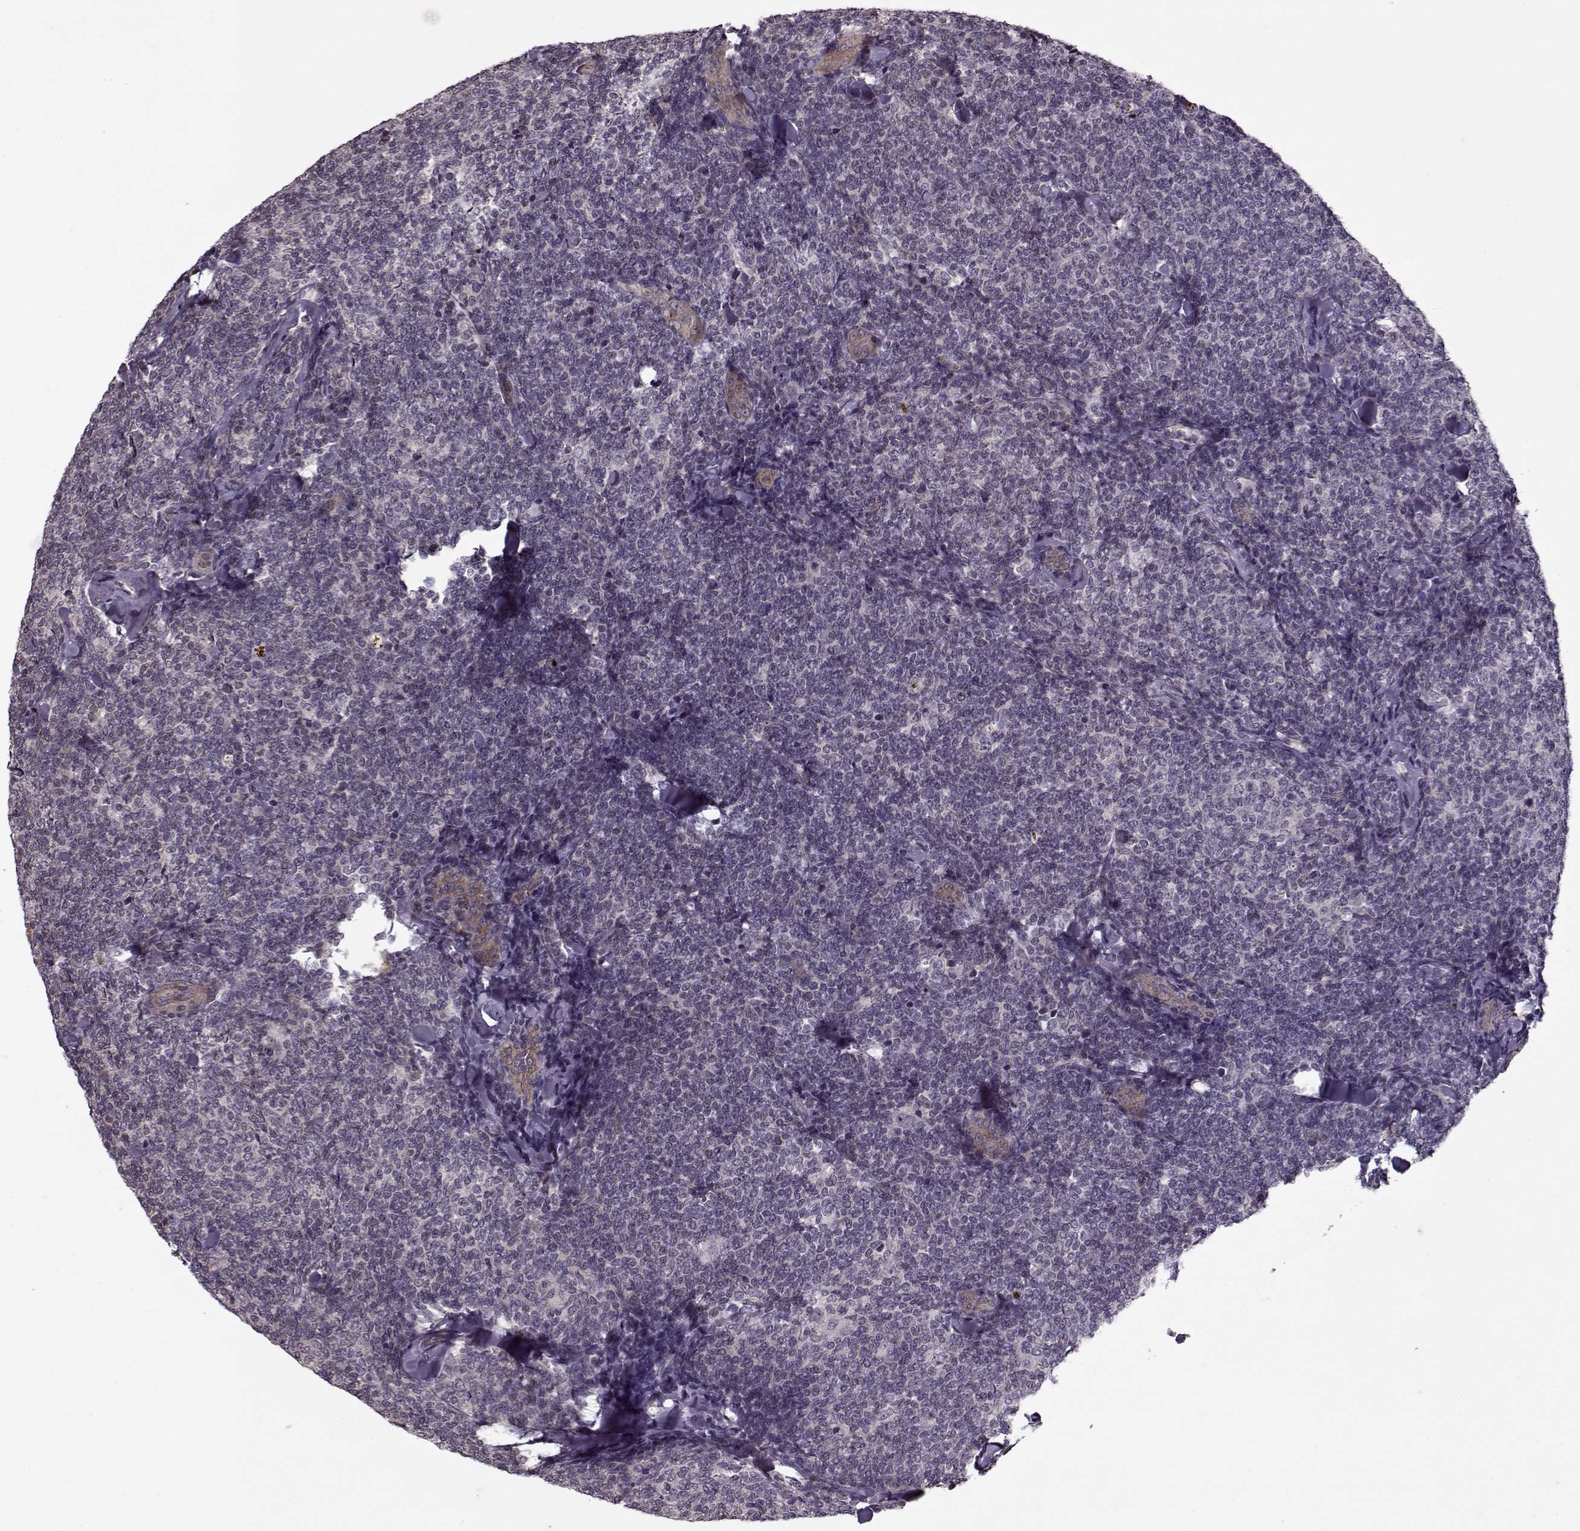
{"staining": {"intensity": "negative", "quantity": "none", "location": "none"}, "tissue": "lymphoma", "cell_type": "Tumor cells", "image_type": "cancer", "snomed": [{"axis": "morphology", "description": "Malignant lymphoma, non-Hodgkin's type, Low grade"}, {"axis": "topography", "description": "Lymph node"}], "caption": "This is an immunohistochemistry (IHC) micrograph of human low-grade malignant lymphoma, non-Hodgkin's type. There is no expression in tumor cells.", "gene": "KRT9", "patient": {"sex": "female", "age": 56}}